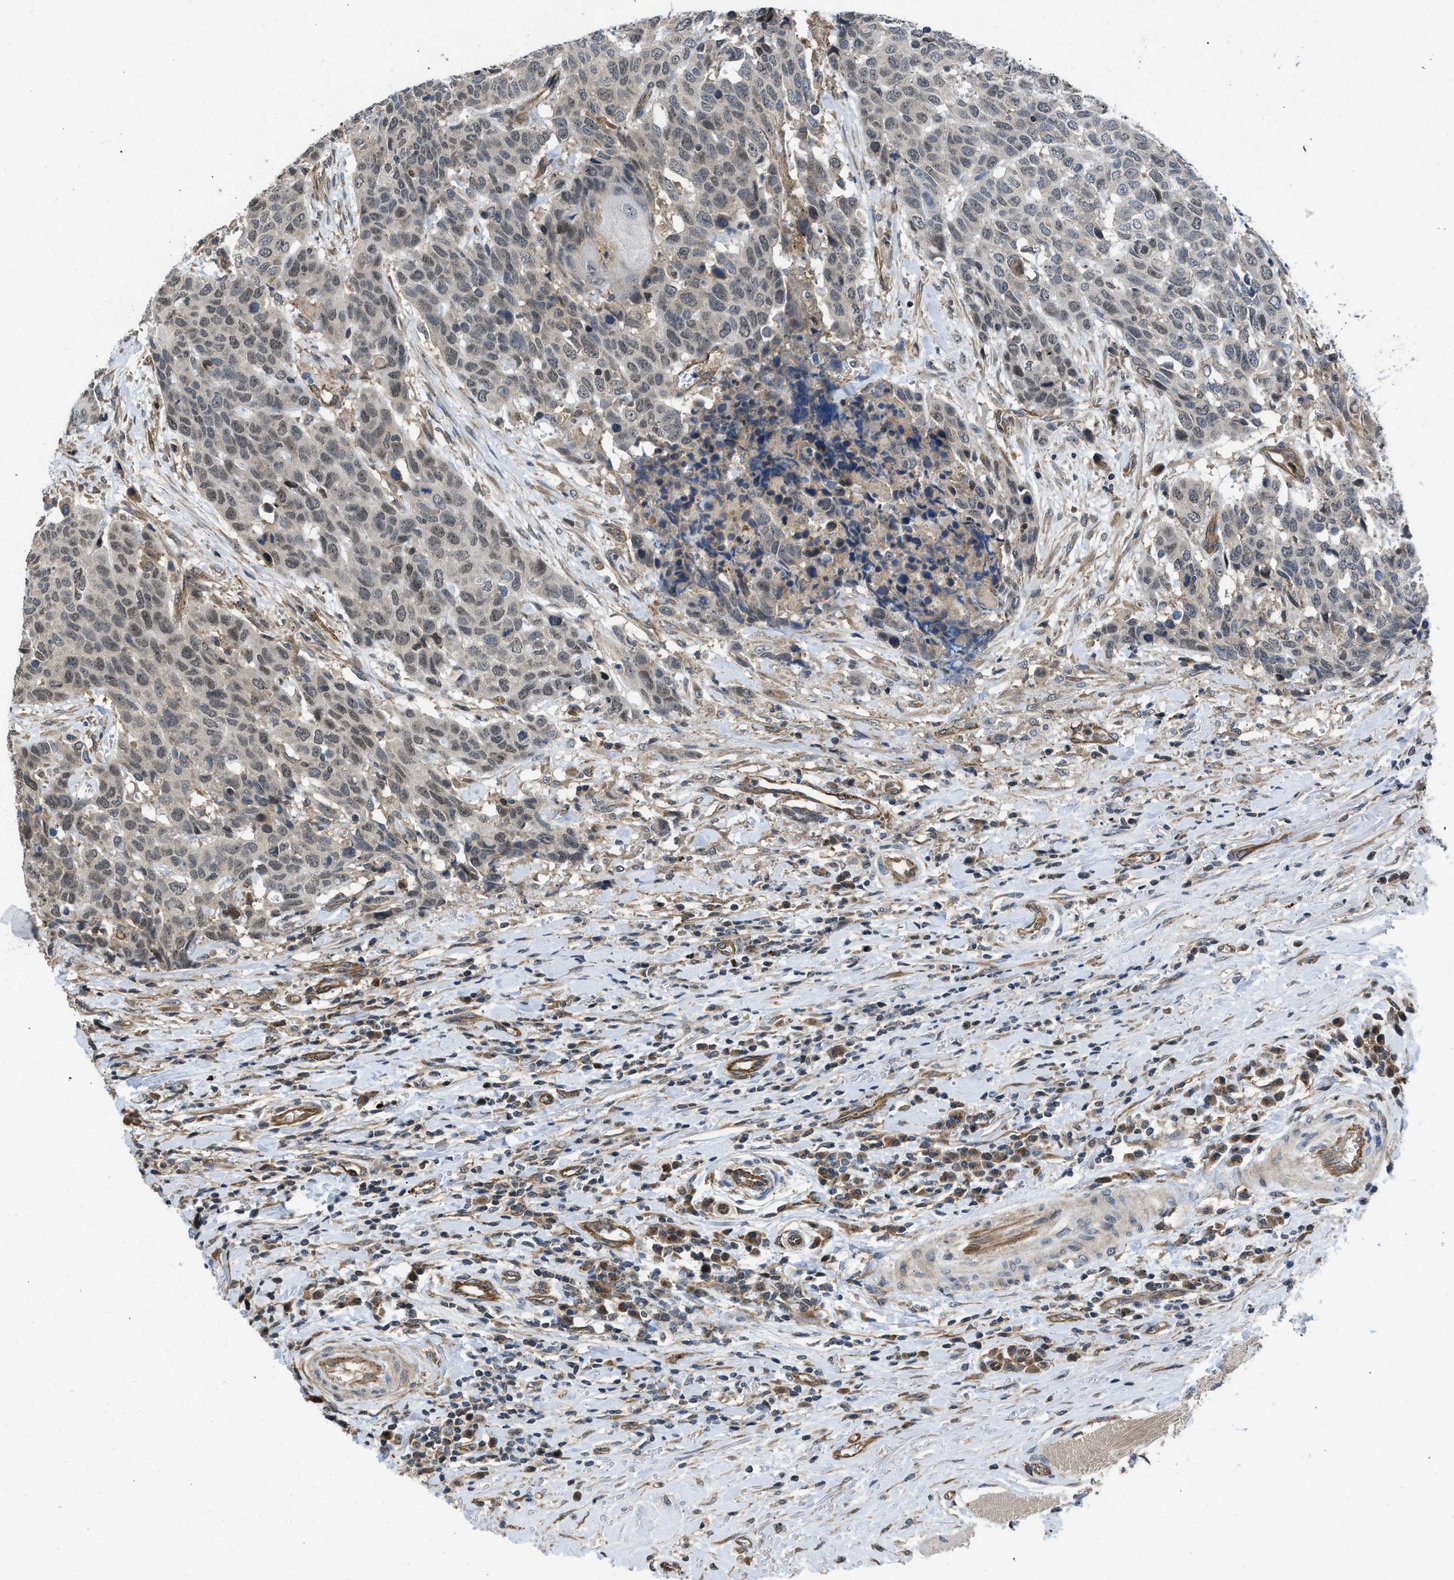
{"staining": {"intensity": "weak", "quantity": "<25%", "location": "nuclear"}, "tissue": "head and neck cancer", "cell_type": "Tumor cells", "image_type": "cancer", "snomed": [{"axis": "morphology", "description": "Squamous cell carcinoma, NOS"}, {"axis": "topography", "description": "Head-Neck"}], "caption": "Head and neck cancer (squamous cell carcinoma) was stained to show a protein in brown. There is no significant positivity in tumor cells. (DAB (3,3'-diaminobenzidine) immunohistochemistry (IHC) visualized using brightfield microscopy, high magnification).", "gene": "GPATCH2L", "patient": {"sex": "male", "age": 66}}